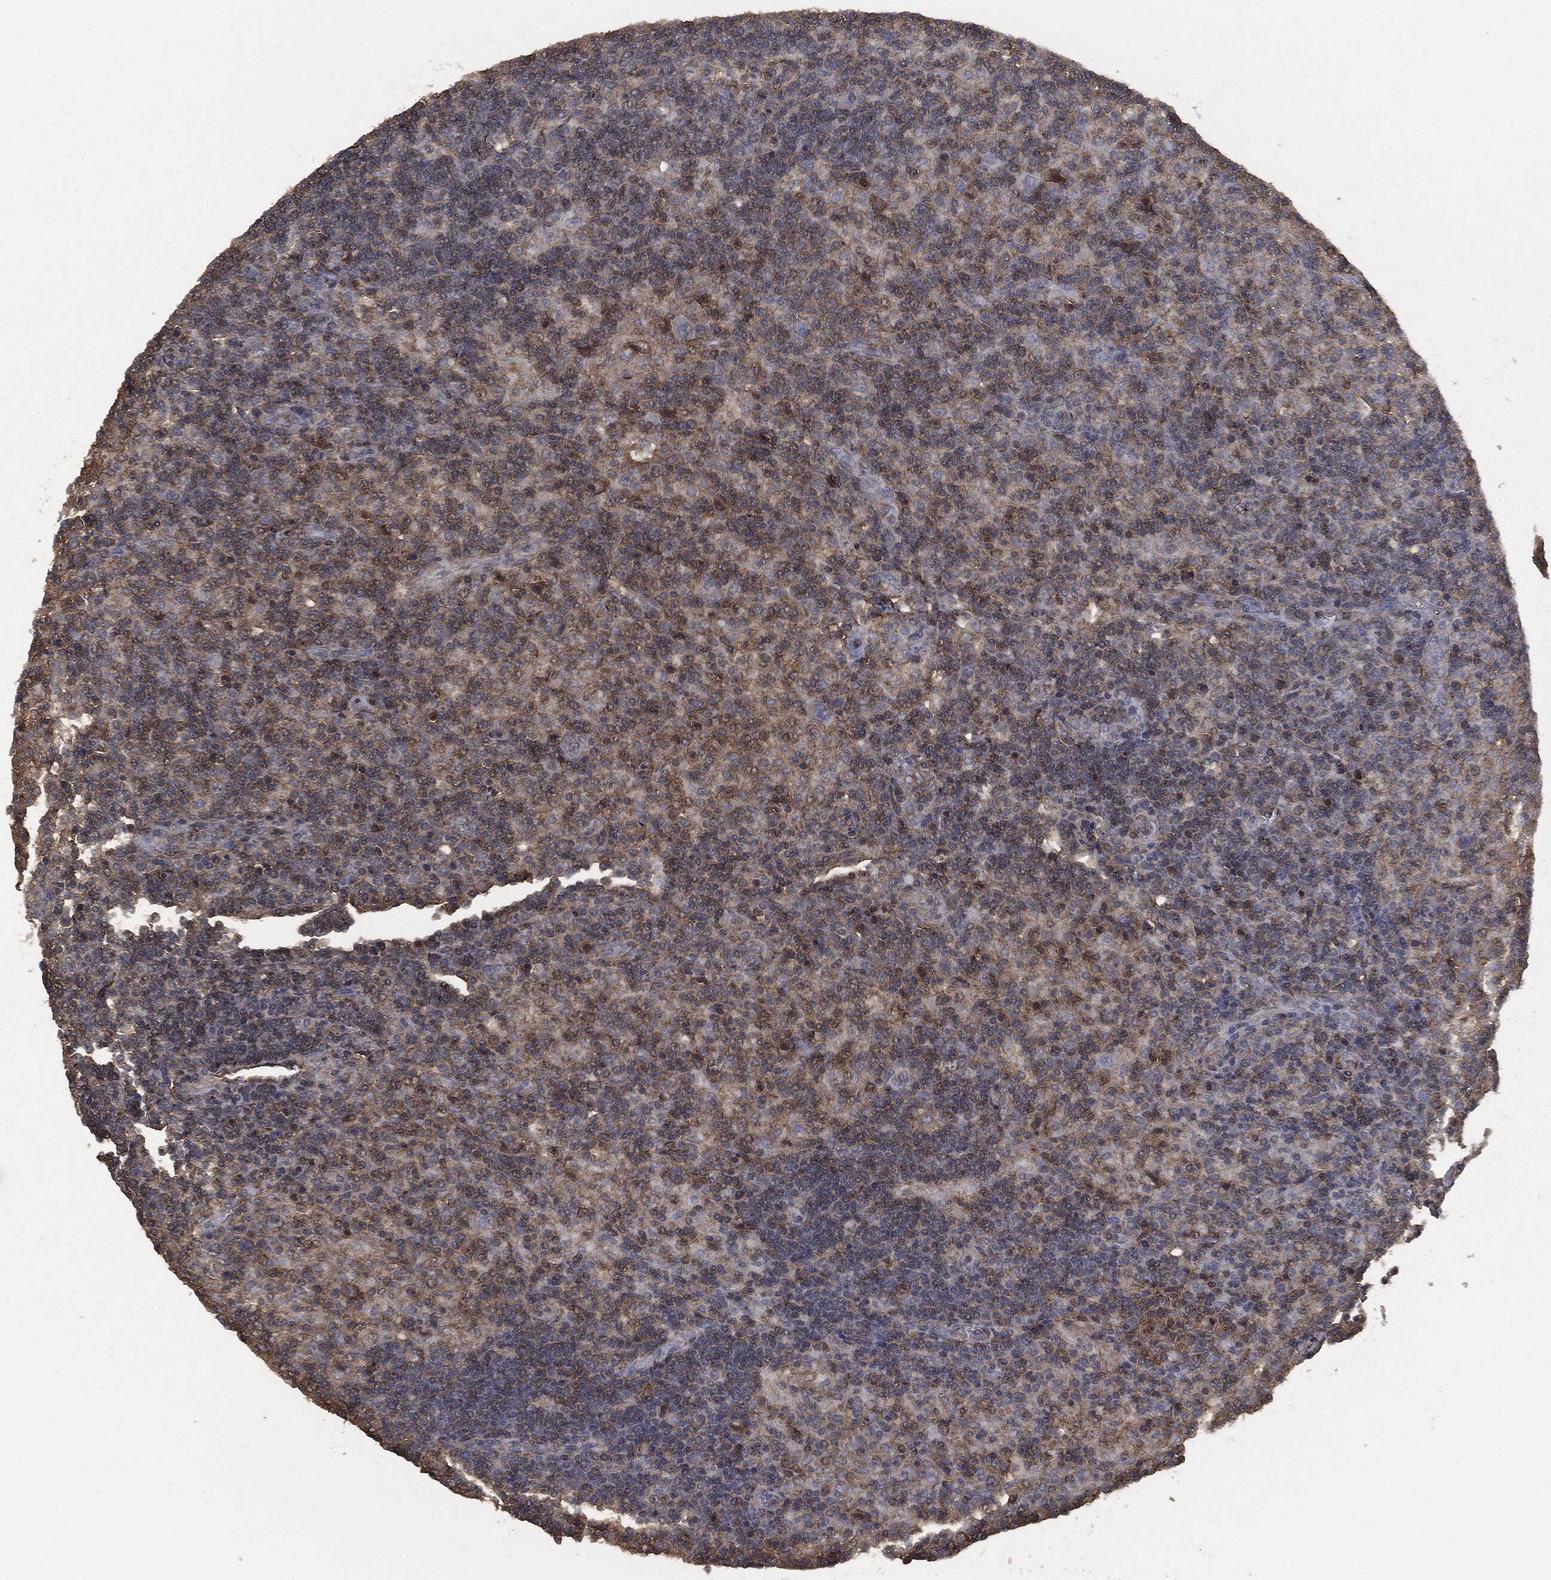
{"staining": {"intensity": "negative", "quantity": "none", "location": "none"}, "tissue": "lymphoma", "cell_type": "Tumor cells", "image_type": "cancer", "snomed": [{"axis": "morphology", "description": "Hodgkin's disease, NOS"}, {"axis": "topography", "description": "Lymph node"}], "caption": "Human Hodgkin's disease stained for a protein using immunohistochemistry demonstrates no staining in tumor cells.", "gene": "HRAS", "patient": {"sex": "male", "age": 70}}